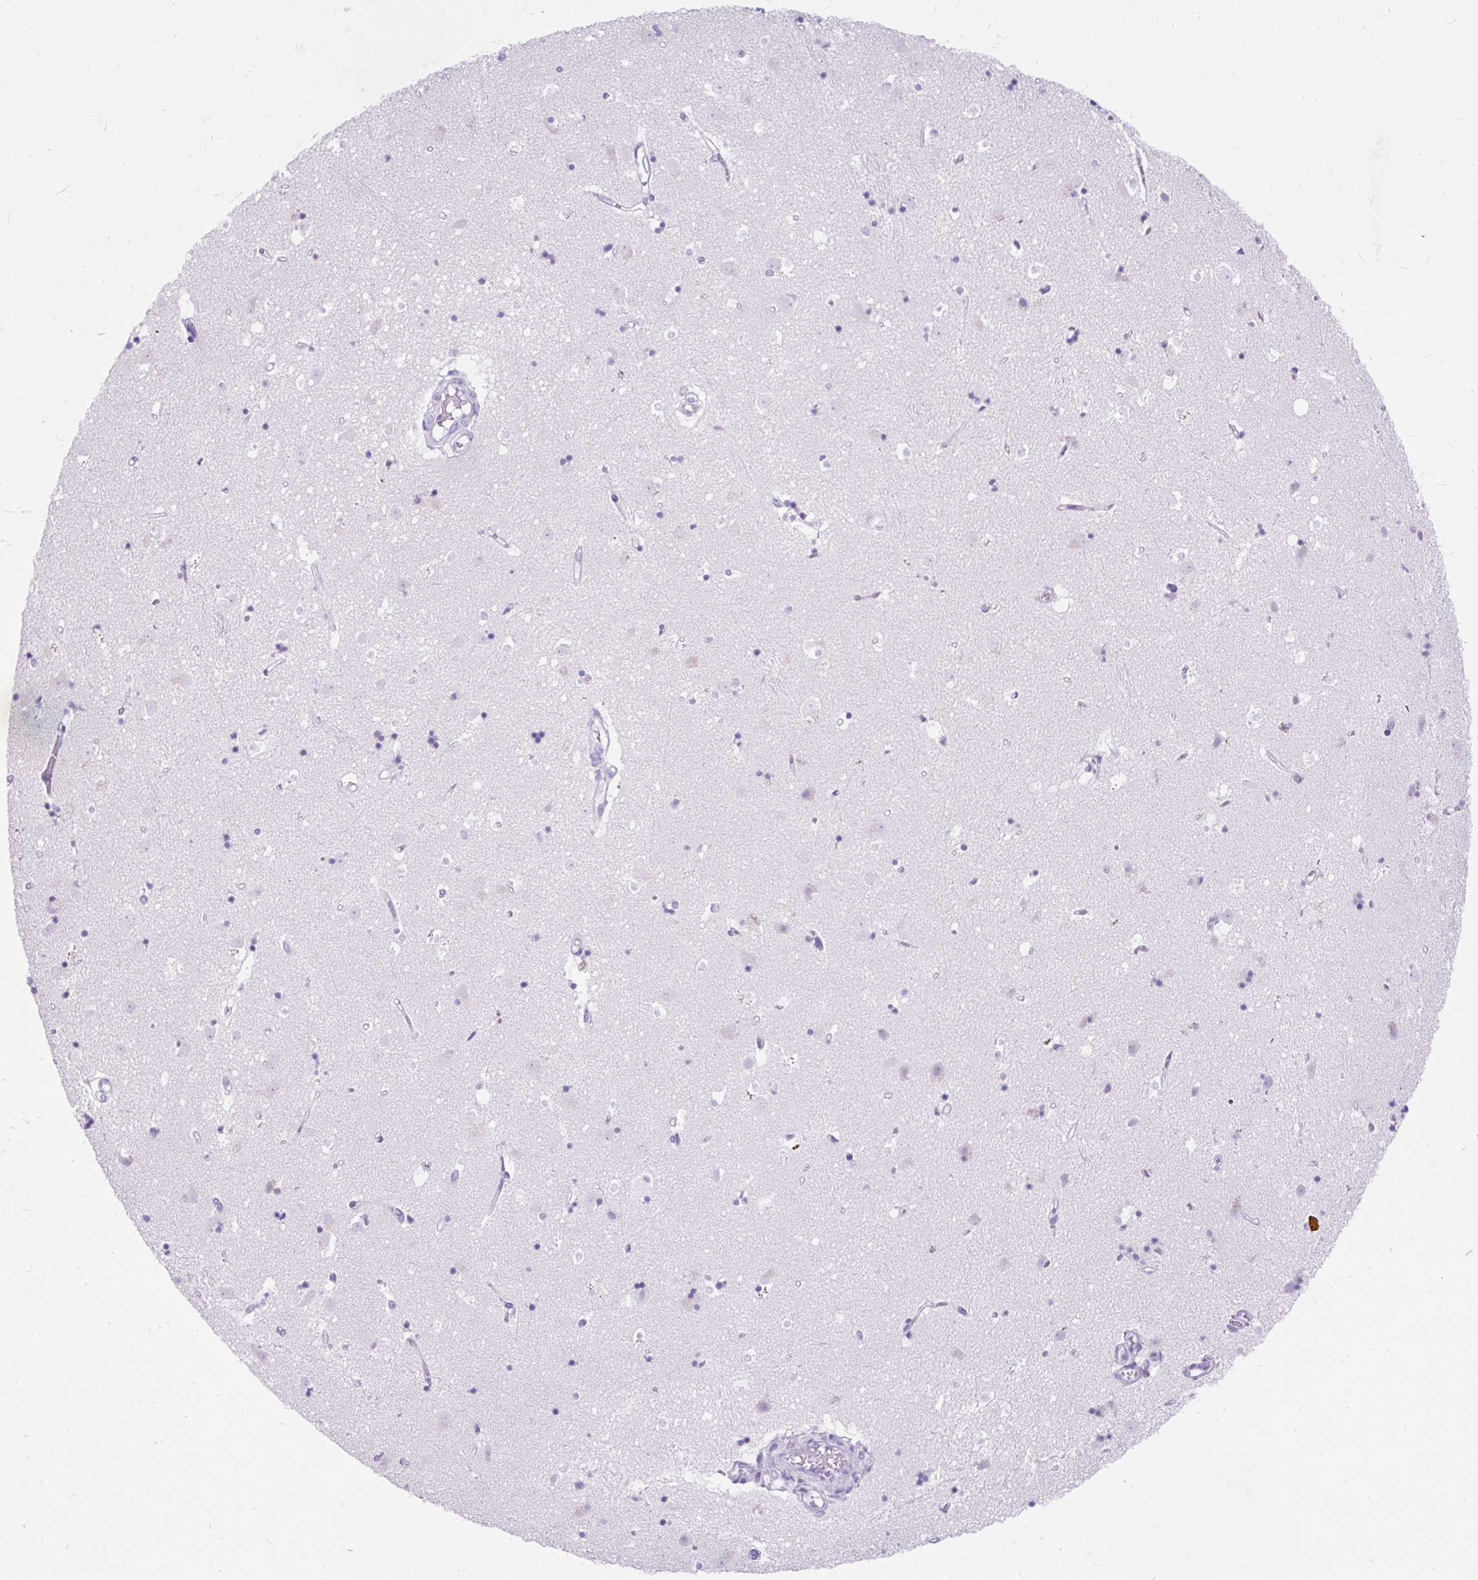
{"staining": {"intensity": "negative", "quantity": "none", "location": "none"}, "tissue": "caudate", "cell_type": "Glial cells", "image_type": "normal", "snomed": [{"axis": "morphology", "description": "Normal tissue, NOS"}, {"axis": "topography", "description": "Lateral ventricle wall"}], "caption": "Glial cells show no significant staining in unremarkable caudate.", "gene": "SCGB1A1", "patient": {"sex": "male", "age": 58}}